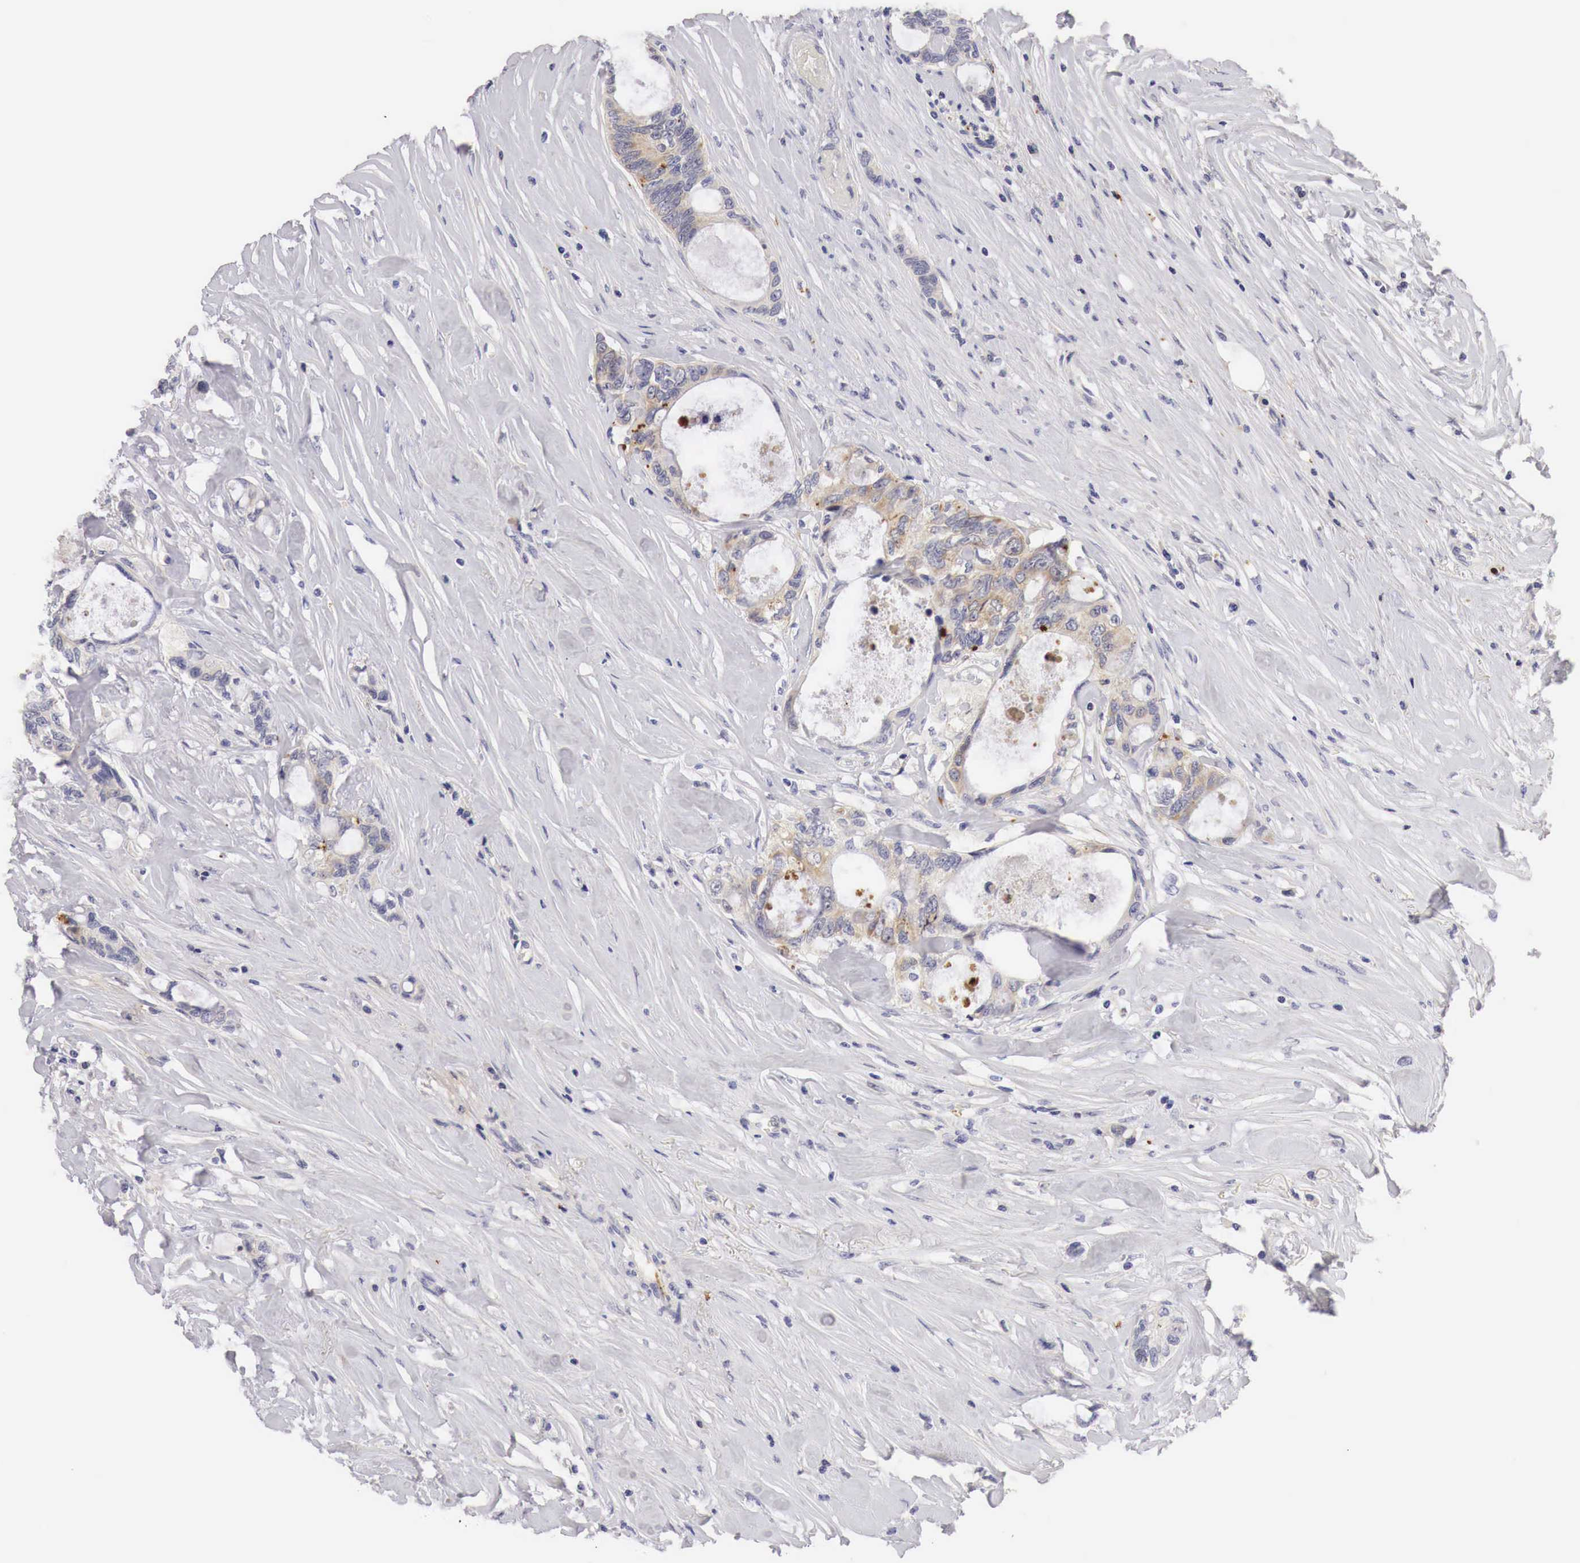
{"staining": {"intensity": "weak", "quantity": "25%-75%", "location": "cytoplasmic/membranous"}, "tissue": "colorectal cancer", "cell_type": "Tumor cells", "image_type": "cancer", "snomed": [{"axis": "morphology", "description": "Adenocarcinoma, NOS"}, {"axis": "topography", "description": "Rectum"}], "caption": "Brown immunohistochemical staining in human adenocarcinoma (colorectal) demonstrates weak cytoplasmic/membranous positivity in about 25%-75% of tumor cells.", "gene": "CASP3", "patient": {"sex": "female", "age": 57}}